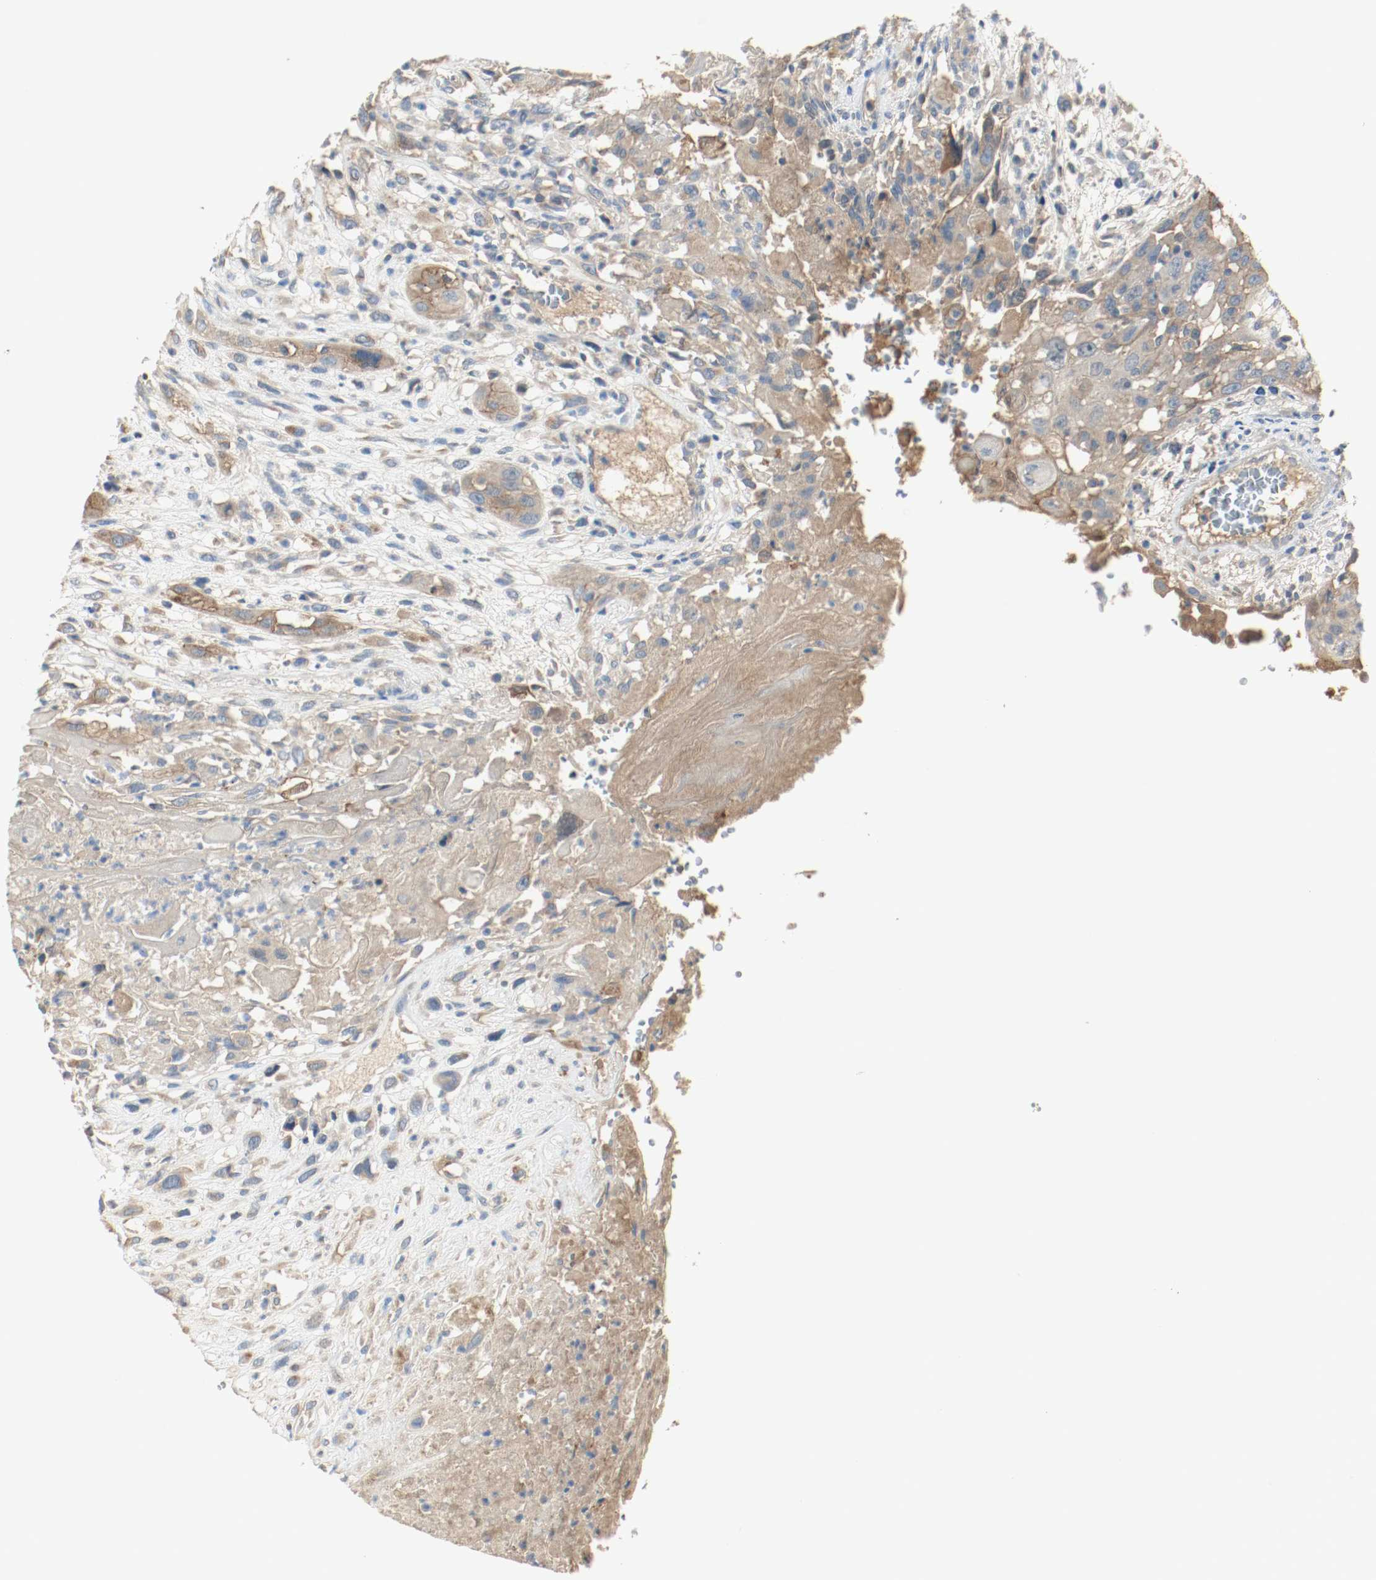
{"staining": {"intensity": "moderate", "quantity": ">75%", "location": "cytoplasmic/membranous"}, "tissue": "head and neck cancer", "cell_type": "Tumor cells", "image_type": "cancer", "snomed": [{"axis": "morphology", "description": "Necrosis, NOS"}, {"axis": "morphology", "description": "Neoplasm, malignant, NOS"}, {"axis": "topography", "description": "Salivary gland"}, {"axis": "topography", "description": "Head-Neck"}], "caption": "DAB immunohistochemical staining of human head and neck cancer demonstrates moderate cytoplasmic/membranous protein positivity in approximately >75% of tumor cells. The protein of interest is stained brown, and the nuclei are stained in blue (DAB (3,3'-diaminobenzidine) IHC with brightfield microscopy, high magnification).", "gene": "MELTF", "patient": {"sex": "male", "age": 43}}